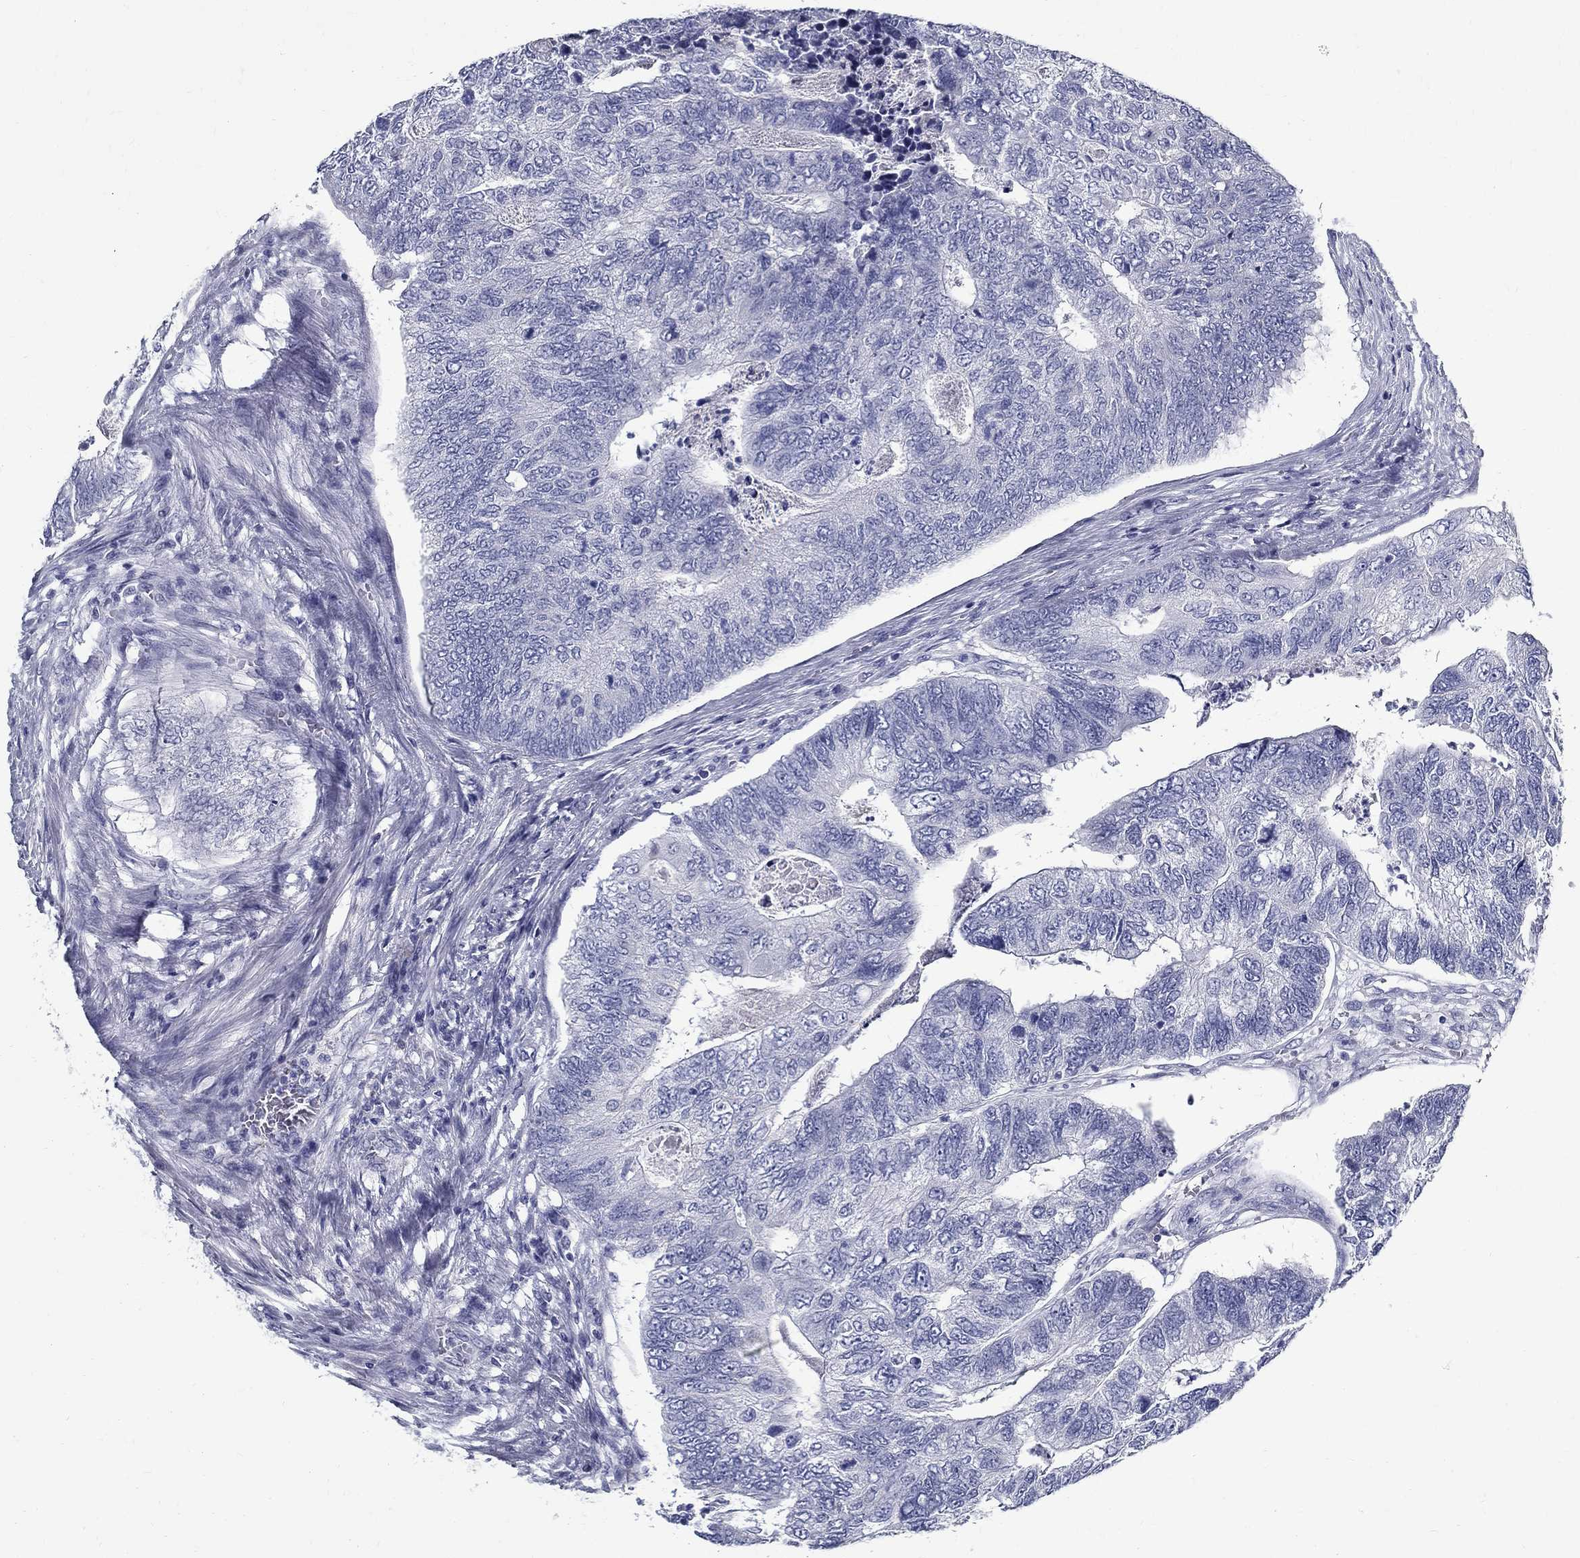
{"staining": {"intensity": "negative", "quantity": "none", "location": "none"}, "tissue": "colorectal cancer", "cell_type": "Tumor cells", "image_type": "cancer", "snomed": [{"axis": "morphology", "description": "Adenocarcinoma, NOS"}, {"axis": "topography", "description": "Colon"}], "caption": "Colorectal adenocarcinoma was stained to show a protein in brown. There is no significant staining in tumor cells.", "gene": "TGM4", "patient": {"sex": "female", "age": 67}}